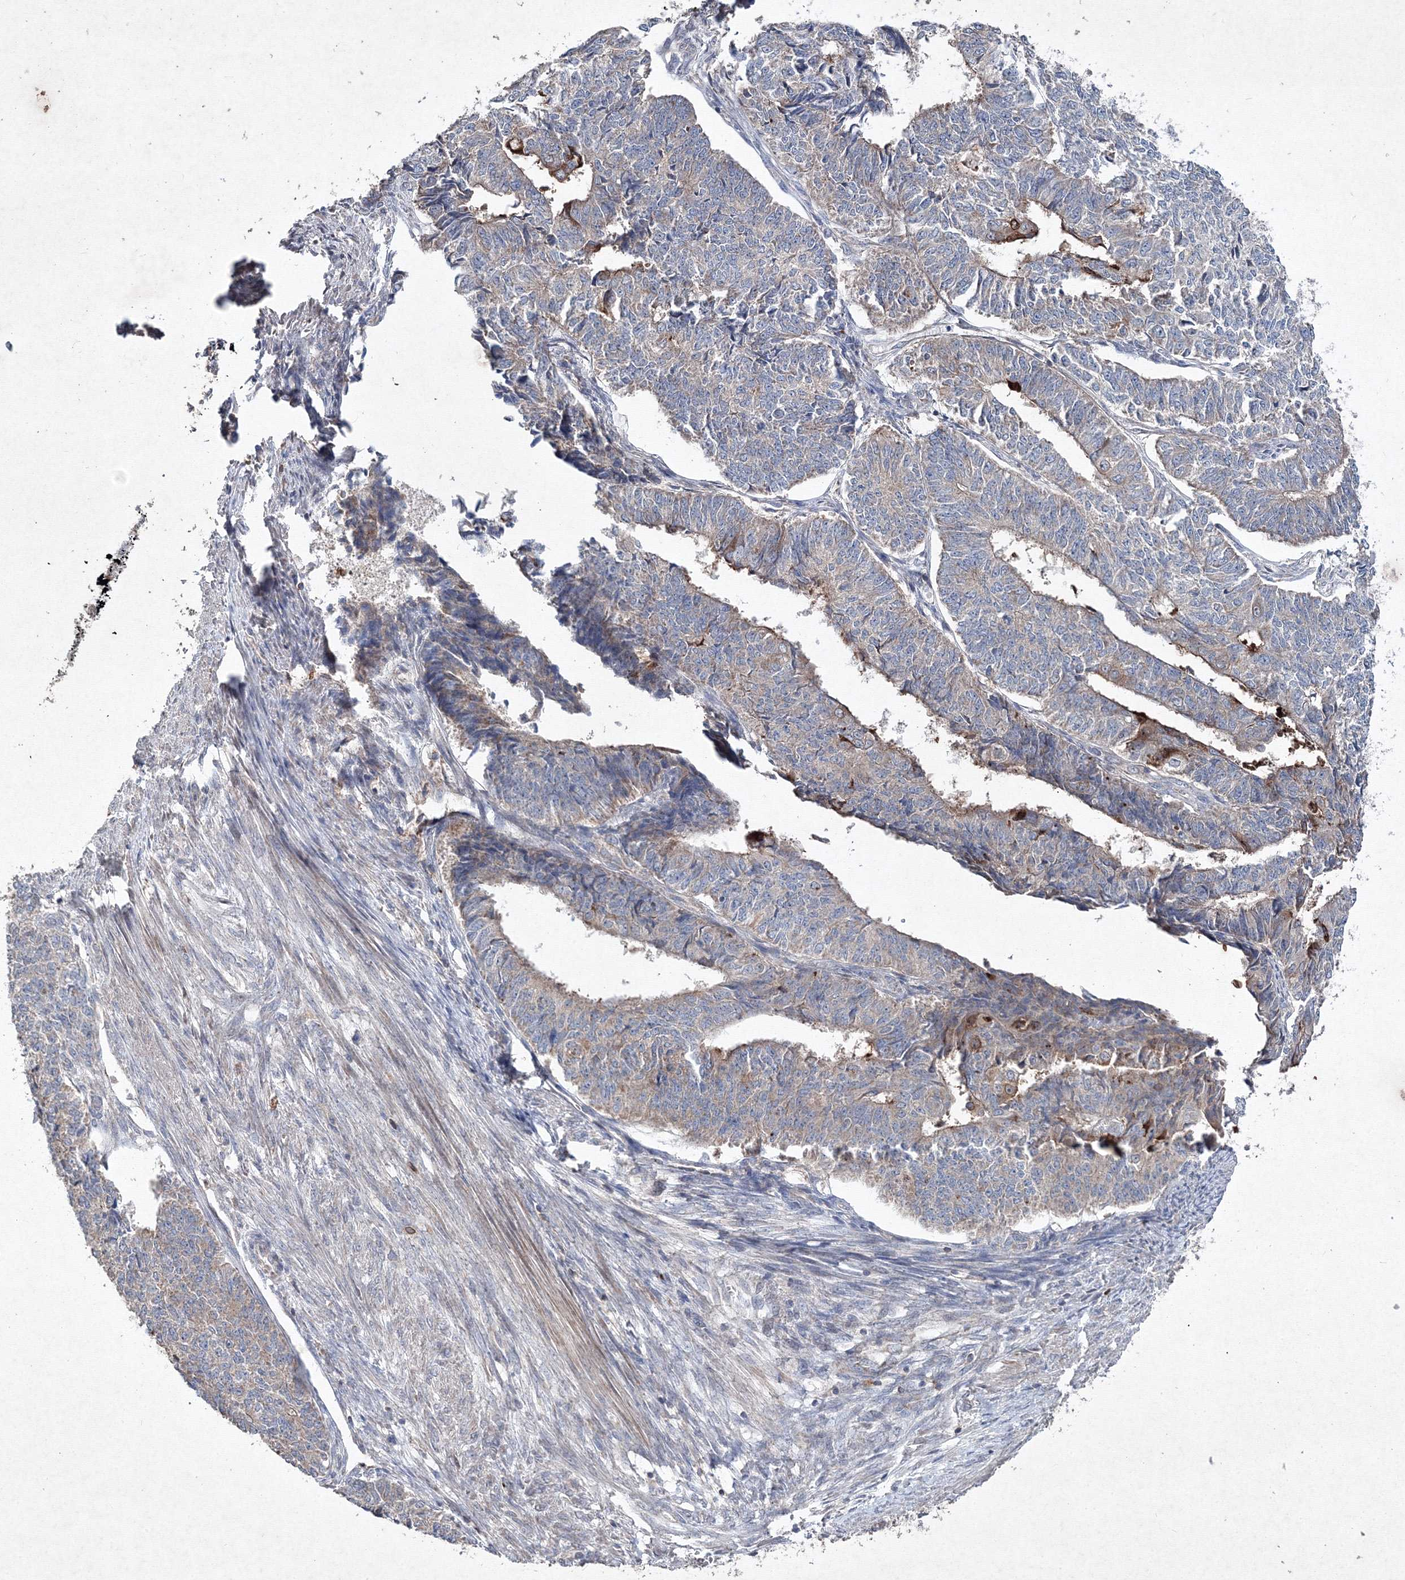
{"staining": {"intensity": "moderate", "quantity": "<25%", "location": "cytoplasmic/membranous"}, "tissue": "endometrial cancer", "cell_type": "Tumor cells", "image_type": "cancer", "snomed": [{"axis": "morphology", "description": "Adenocarcinoma, NOS"}, {"axis": "topography", "description": "Endometrium"}], "caption": "Endometrial adenocarcinoma stained with a protein marker shows moderate staining in tumor cells.", "gene": "GFM1", "patient": {"sex": "female", "age": 32}}